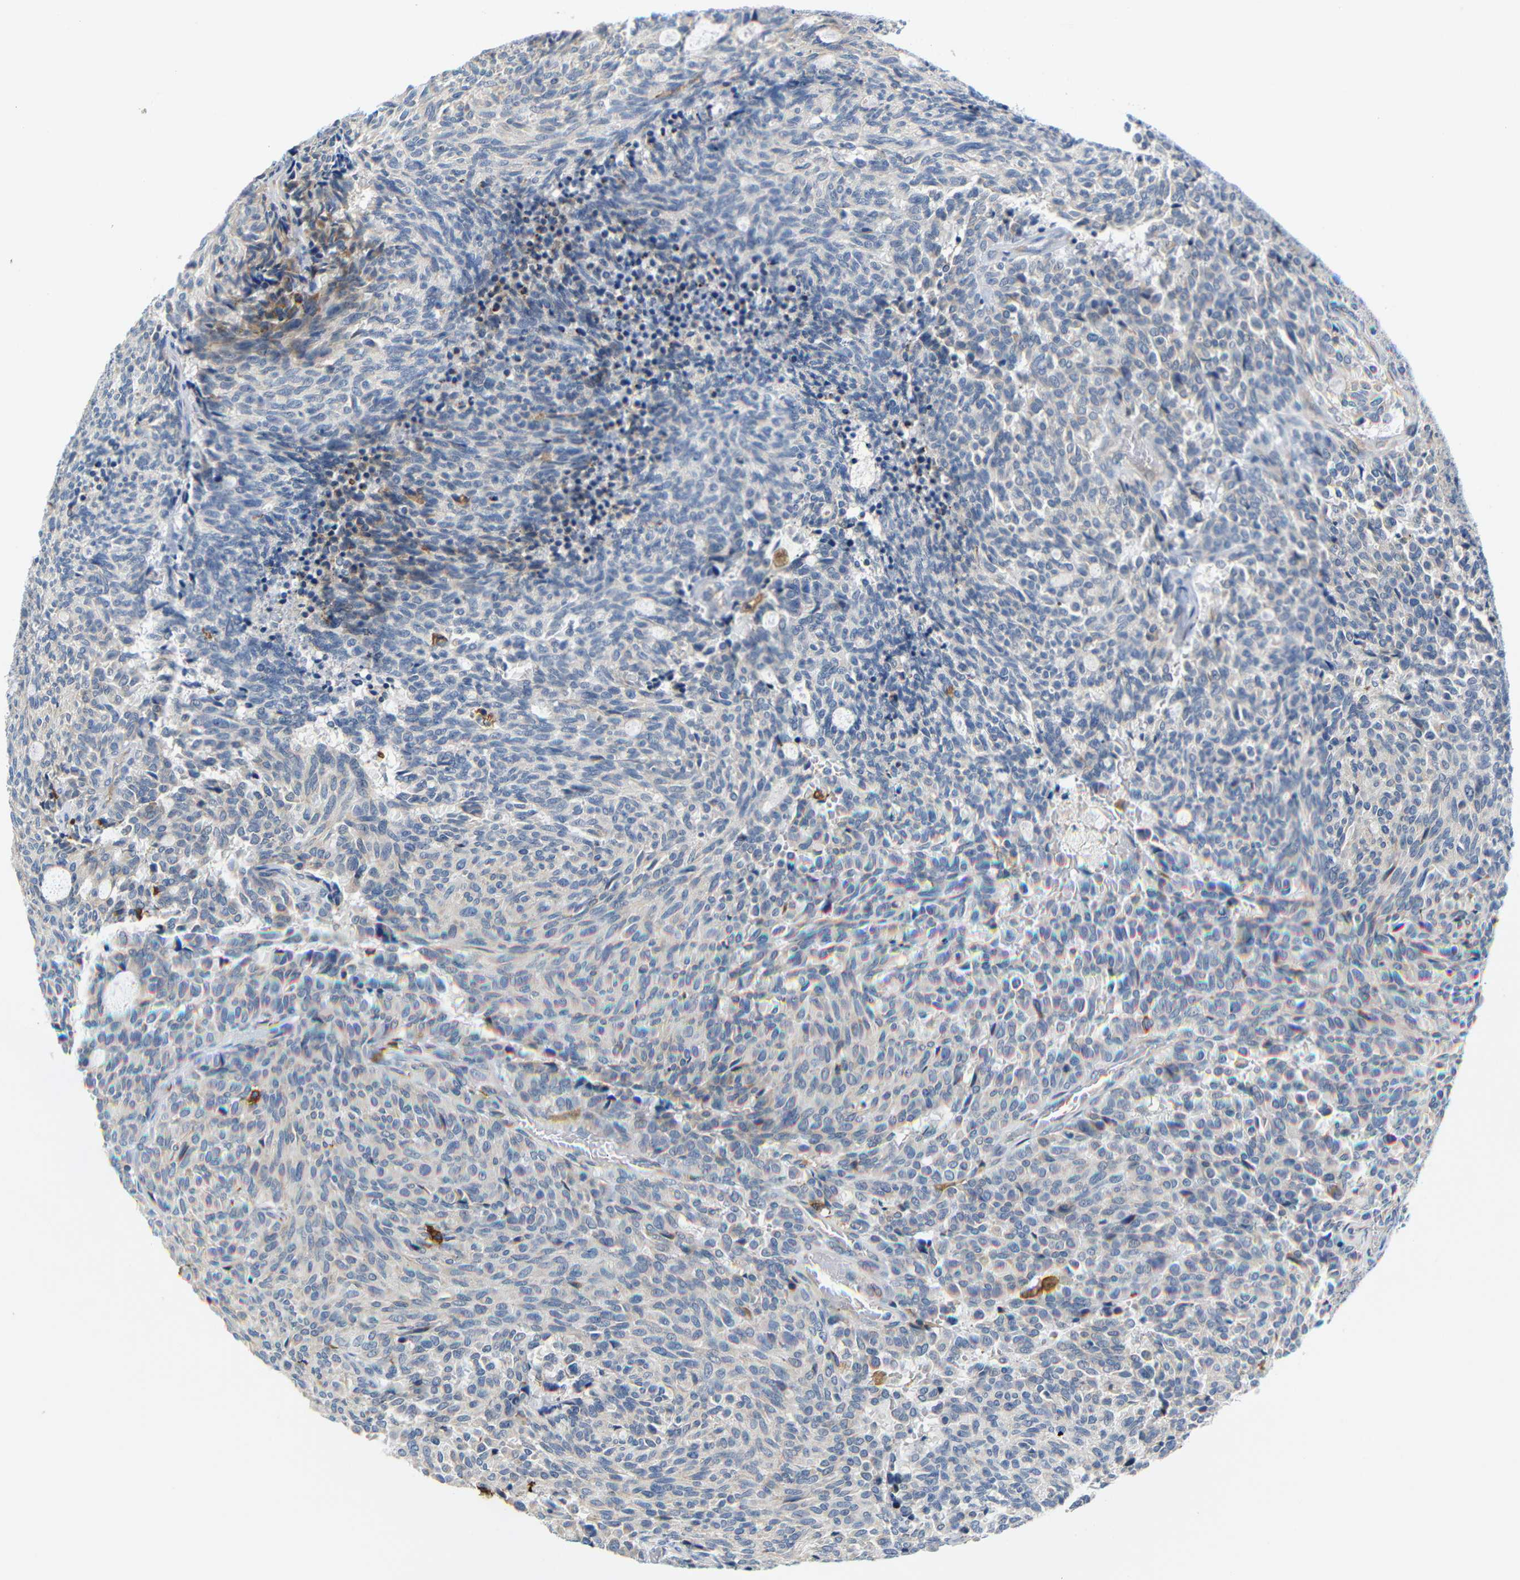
{"staining": {"intensity": "negative", "quantity": "none", "location": "none"}, "tissue": "carcinoid", "cell_type": "Tumor cells", "image_type": "cancer", "snomed": [{"axis": "morphology", "description": "Carcinoid, malignant, NOS"}, {"axis": "topography", "description": "Pancreas"}], "caption": "Immunohistochemical staining of carcinoid displays no significant staining in tumor cells.", "gene": "HLA-DQB1", "patient": {"sex": "female", "age": 54}}